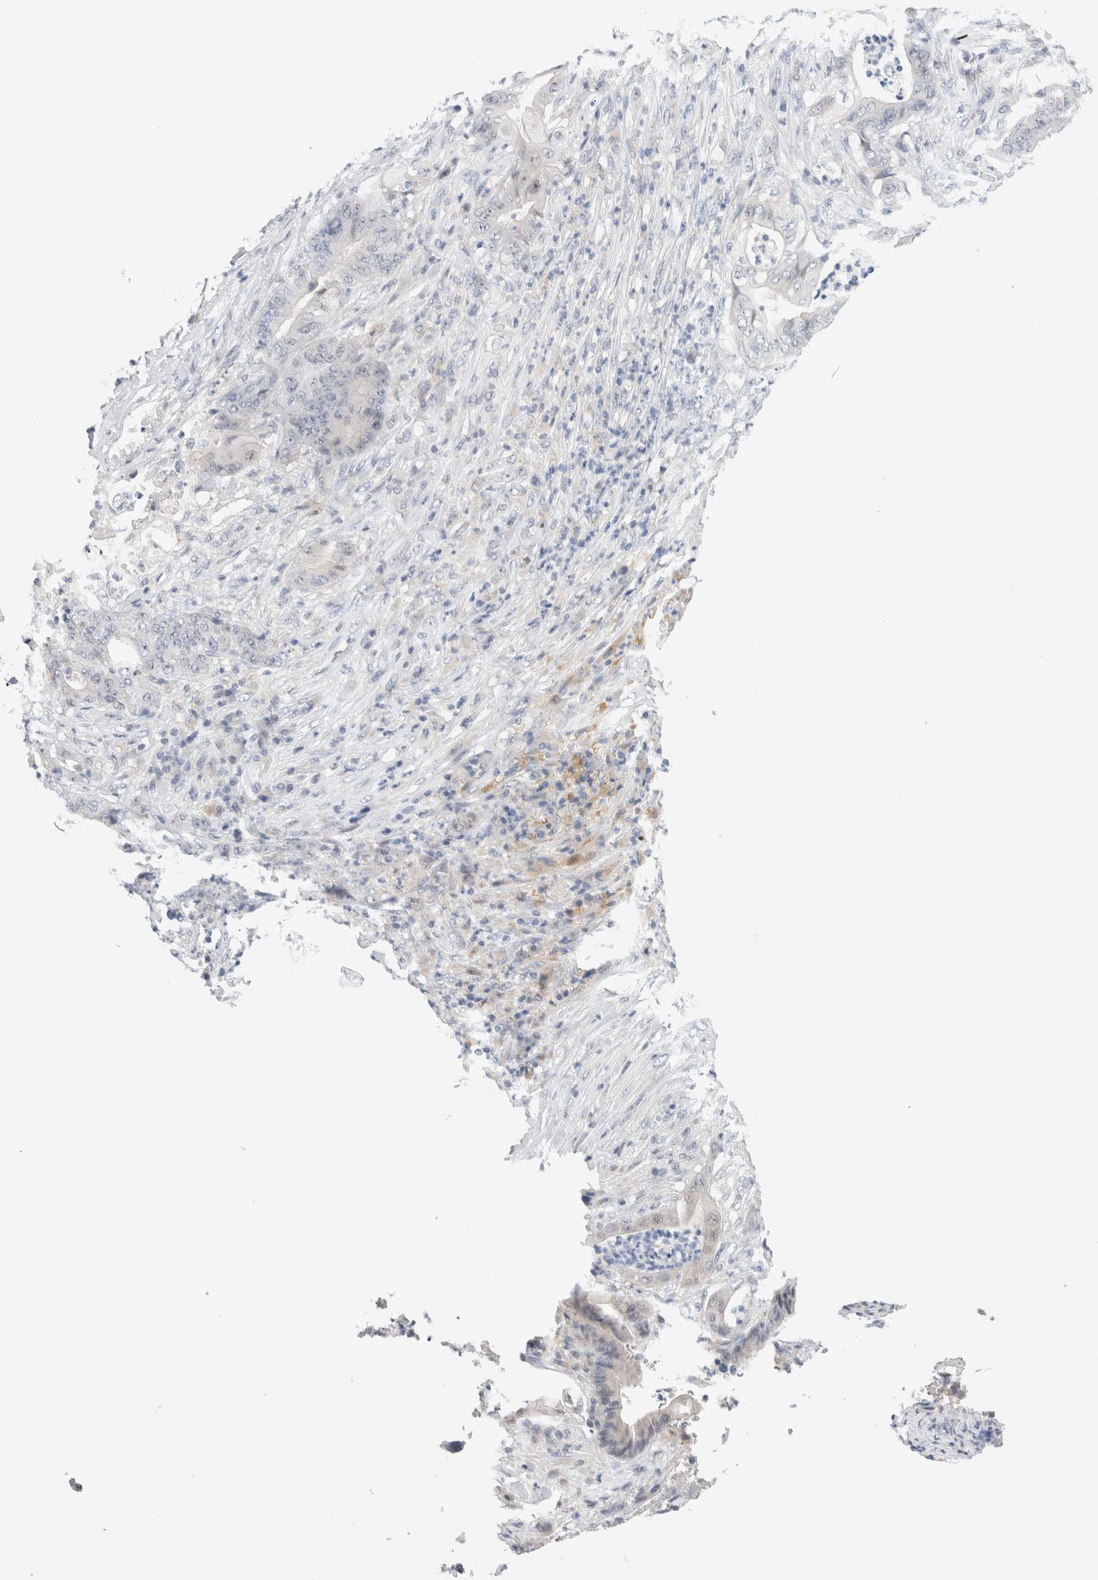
{"staining": {"intensity": "negative", "quantity": "none", "location": "none"}, "tissue": "stomach cancer", "cell_type": "Tumor cells", "image_type": "cancer", "snomed": [{"axis": "morphology", "description": "Adenocarcinoma, NOS"}, {"axis": "topography", "description": "Stomach"}], "caption": "Micrograph shows no significant protein expression in tumor cells of stomach adenocarcinoma.", "gene": "DNAJB6", "patient": {"sex": "female", "age": 73}}